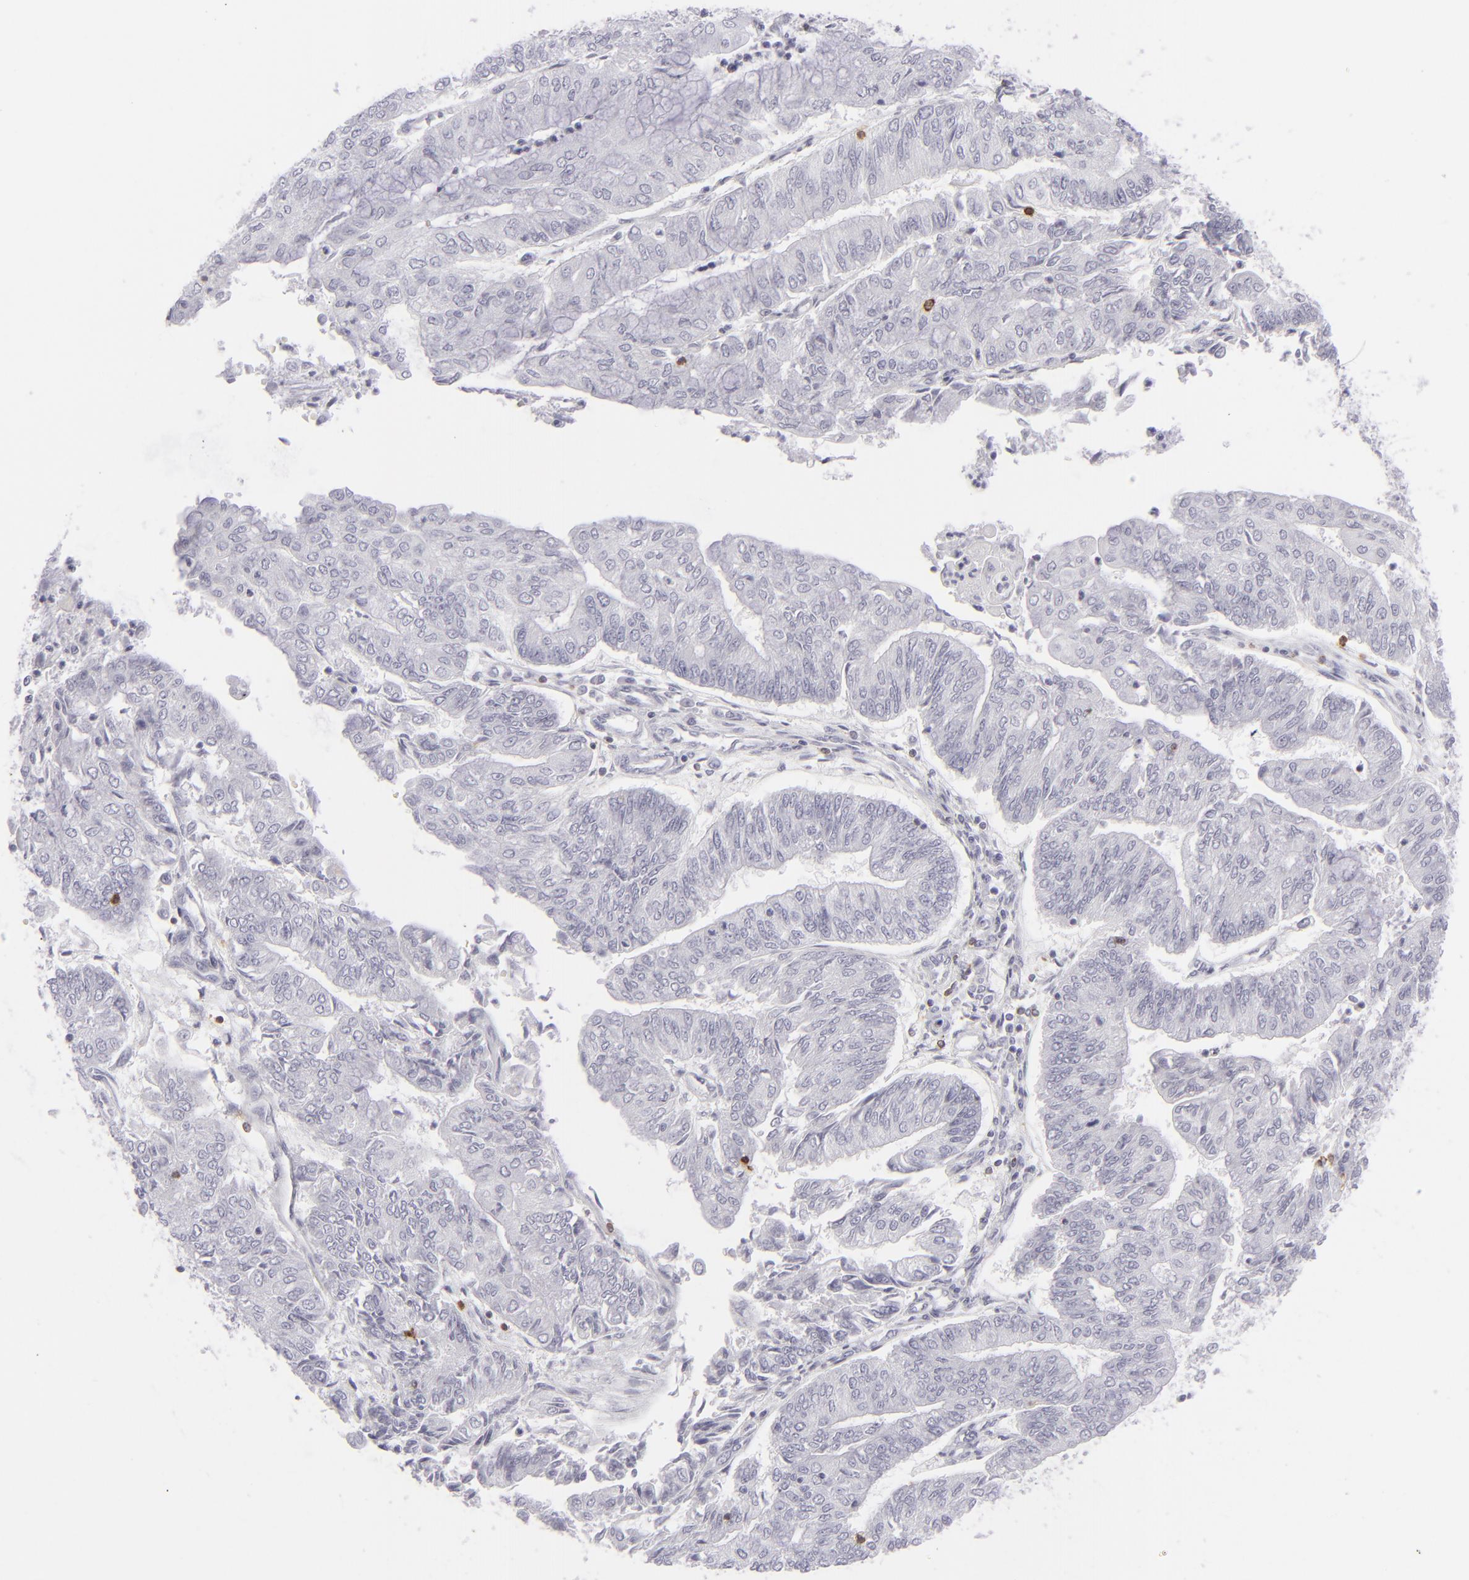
{"staining": {"intensity": "negative", "quantity": "none", "location": "none"}, "tissue": "endometrial cancer", "cell_type": "Tumor cells", "image_type": "cancer", "snomed": [{"axis": "morphology", "description": "Adenocarcinoma, NOS"}, {"axis": "topography", "description": "Endometrium"}], "caption": "Tumor cells are negative for brown protein staining in endometrial adenocarcinoma.", "gene": "CD7", "patient": {"sex": "female", "age": 59}}